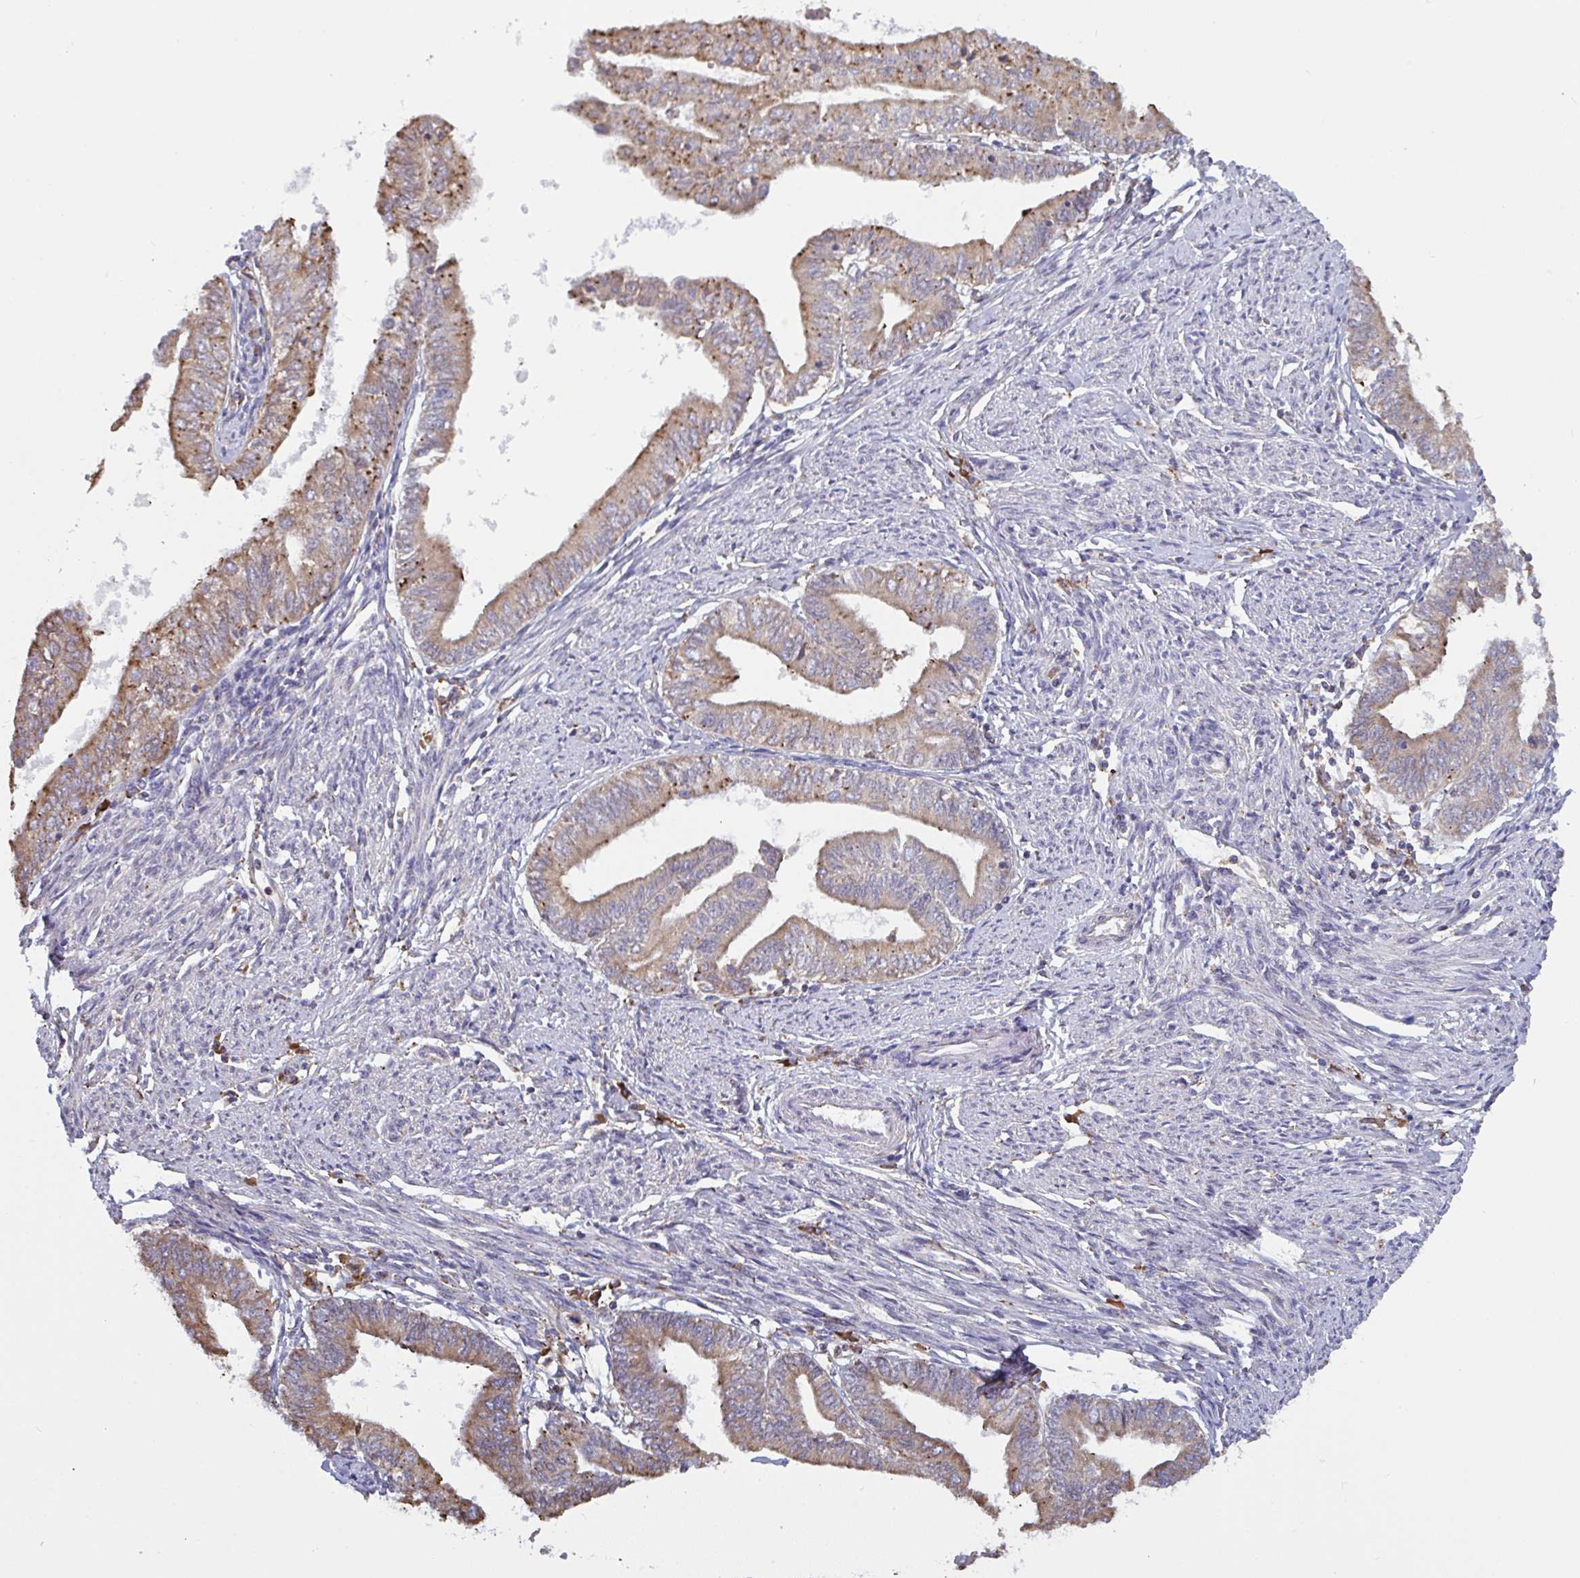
{"staining": {"intensity": "moderate", "quantity": "25%-75%", "location": "cytoplasmic/membranous"}, "tissue": "endometrial cancer", "cell_type": "Tumor cells", "image_type": "cancer", "snomed": [{"axis": "morphology", "description": "Adenocarcinoma, NOS"}, {"axis": "topography", "description": "Endometrium"}], "caption": "About 25%-75% of tumor cells in endometrial cancer (adenocarcinoma) demonstrate moderate cytoplasmic/membranous protein positivity as visualized by brown immunohistochemical staining.", "gene": "MYMK", "patient": {"sex": "female", "age": 66}}